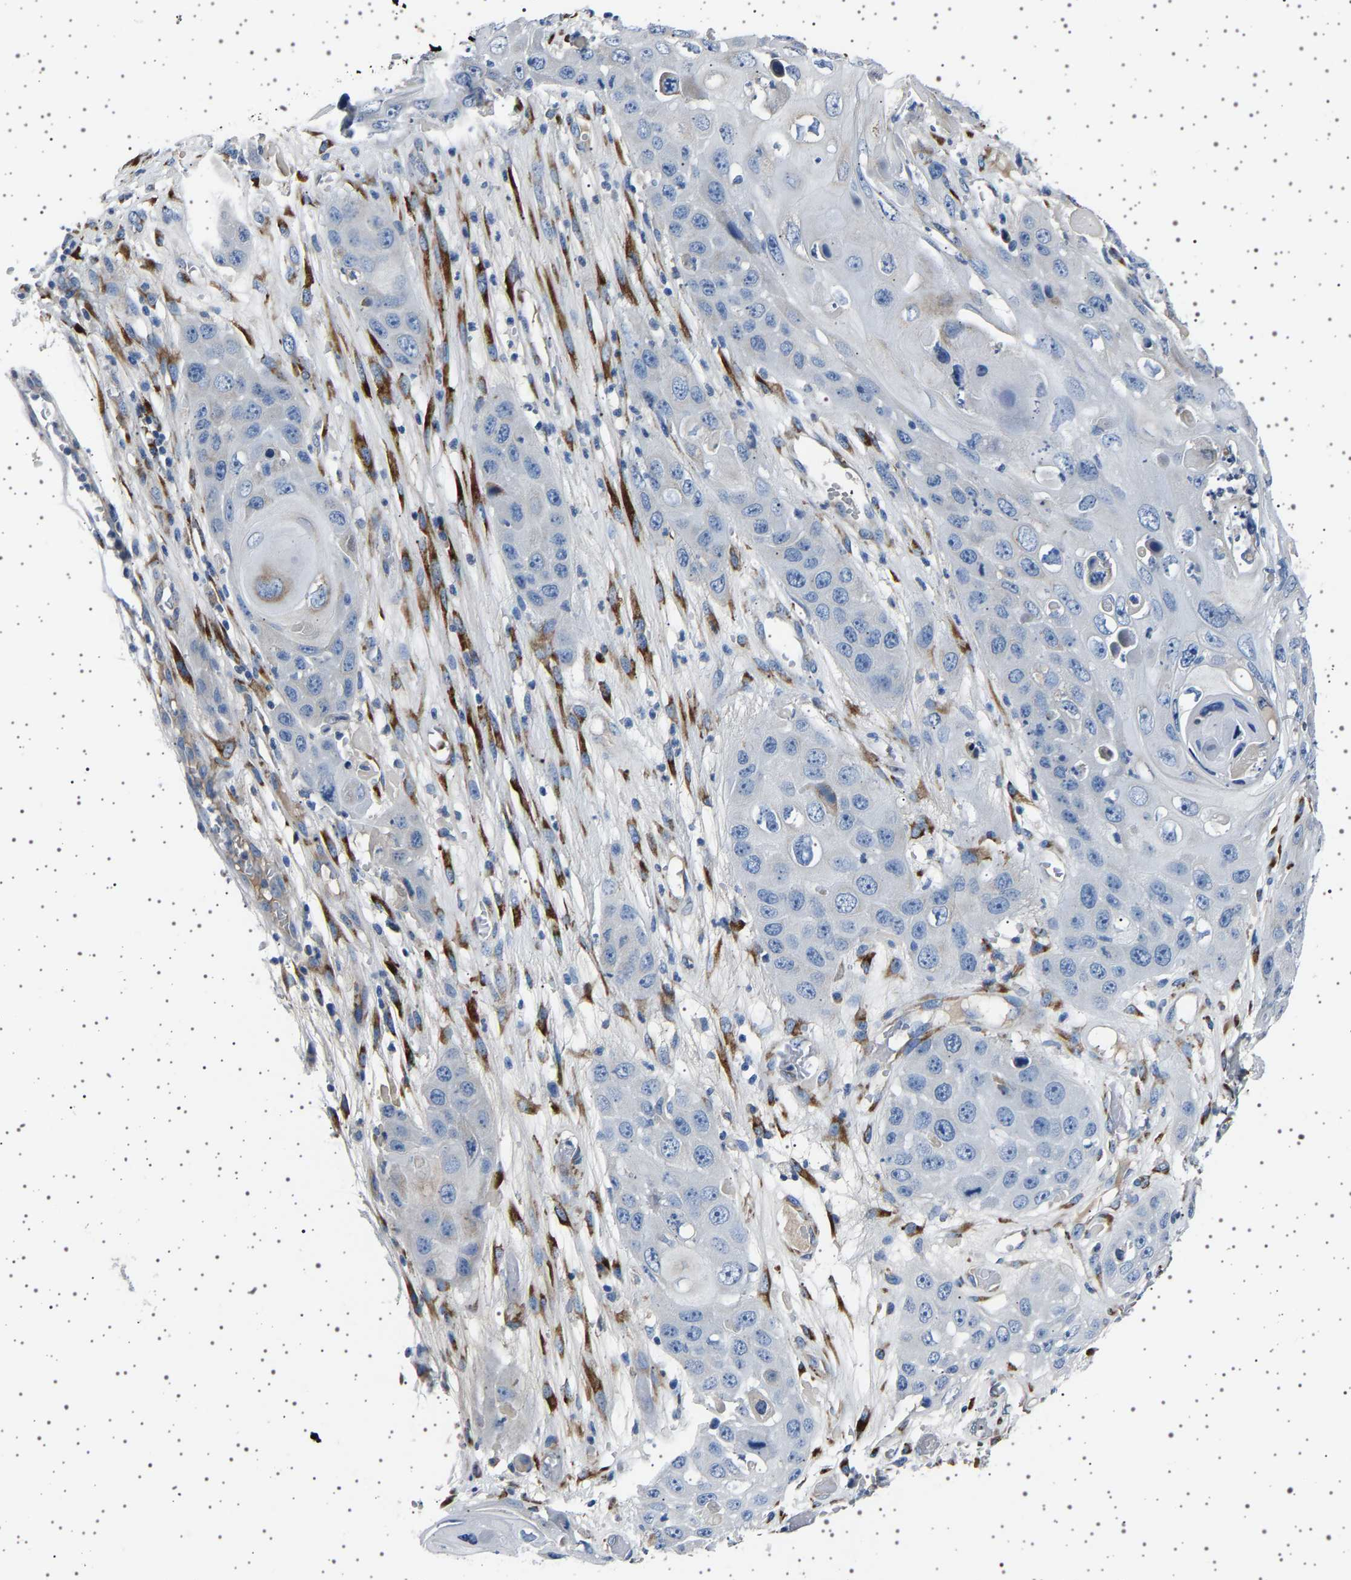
{"staining": {"intensity": "negative", "quantity": "none", "location": "none"}, "tissue": "skin cancer", "cell_type": "Tumor cells", "image_type": "cancer", "snomed": [{"axis": "morphology", "description": "Squamous cell carcinoma, NOS"}, {"axis": "topography", "description": "Skin"}], "caption": "Skin cancer was stained to show a protein in brown. There is no significant expression in tumor cells. (DAB (3,3'-diaminobenzidine) IHC visualized using brightfield microscopy, high magnification).", "gene": "FTCD", "patient": {"sex": "male", "age": 55}}